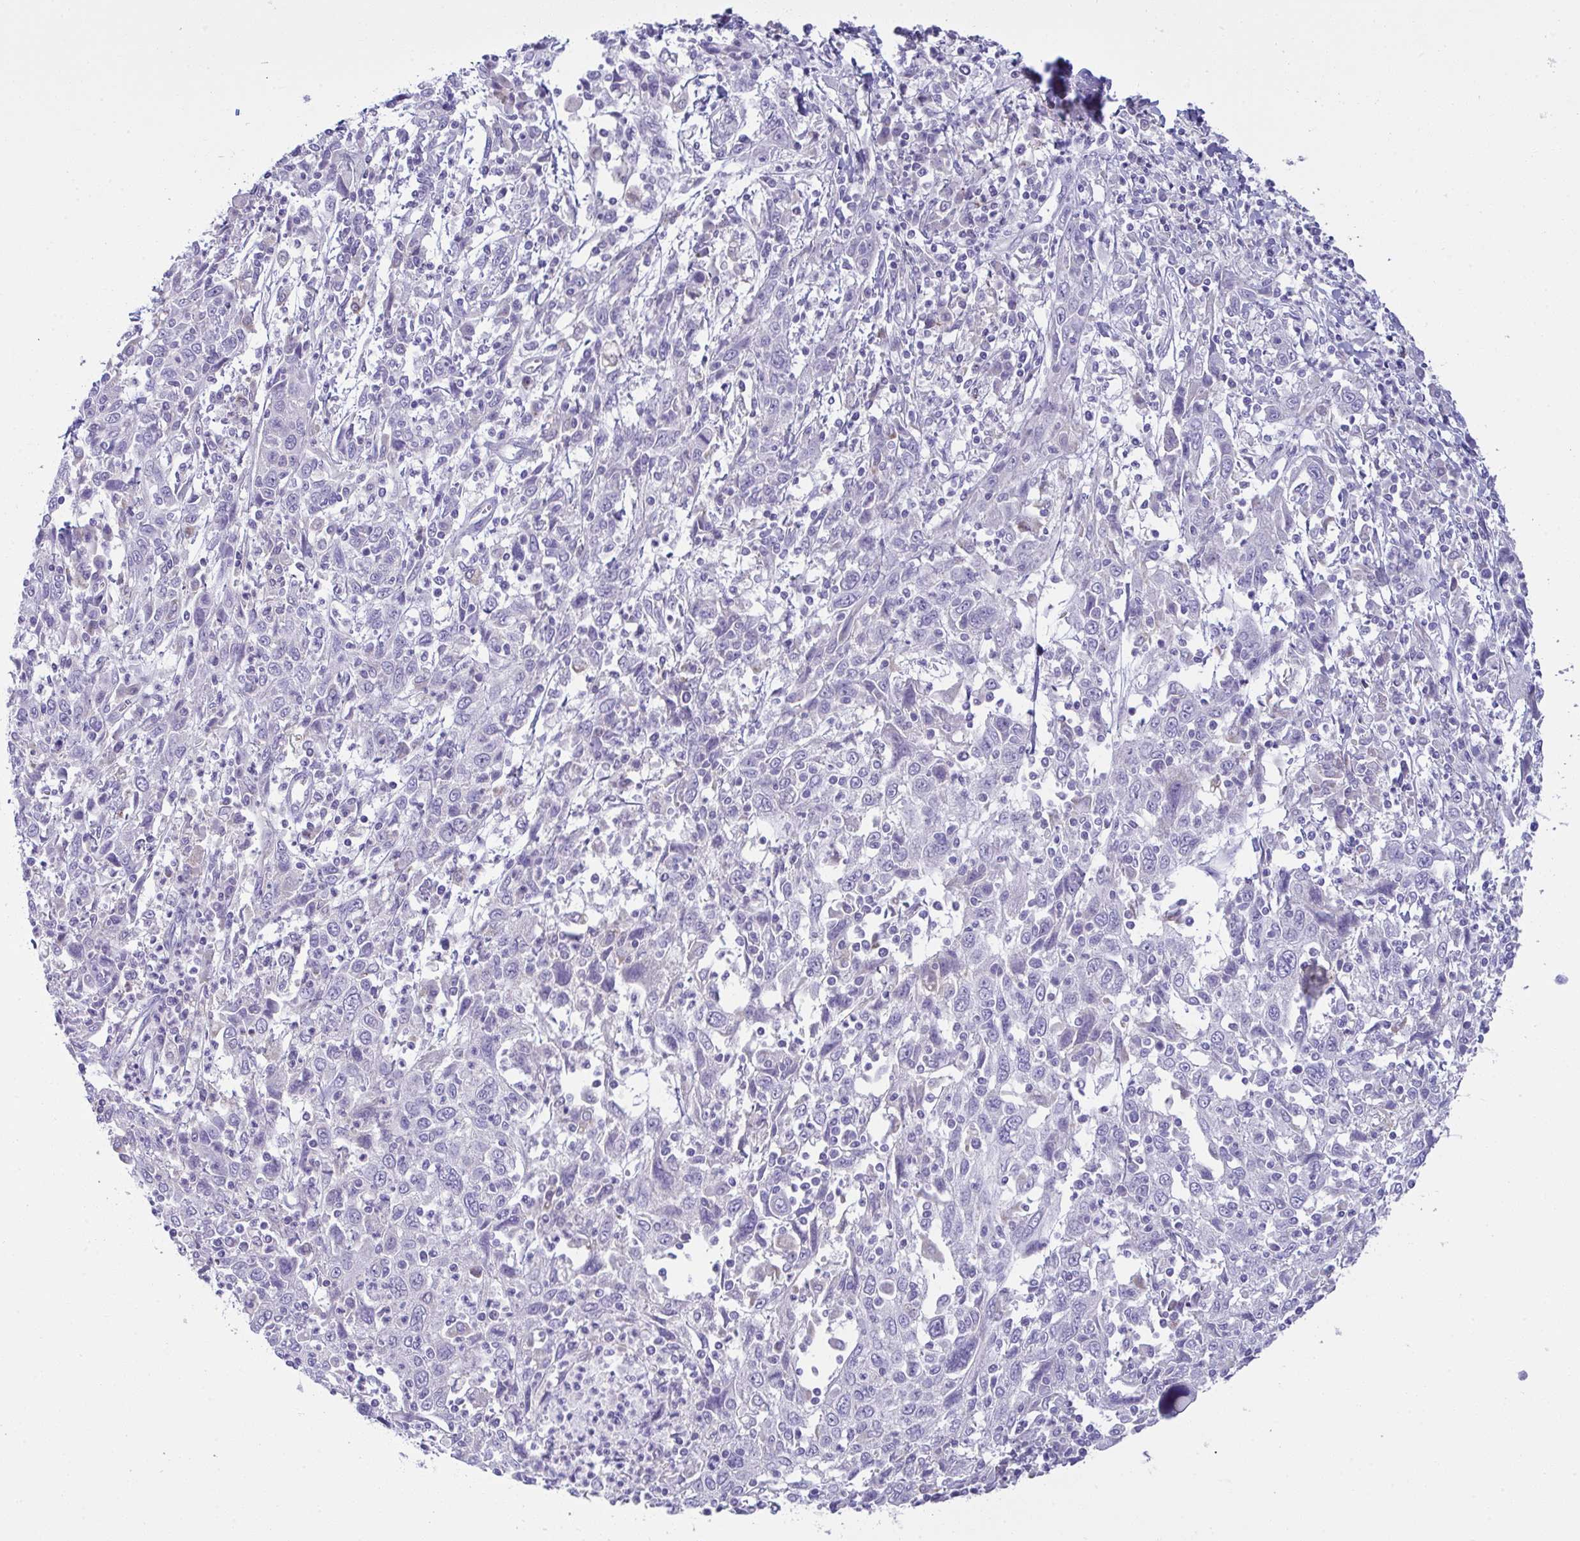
{"staining": {"intensity": "negative", "quantity": "none", "location": "none"}, "tissue": "cervical cancer", "cell_type": "Tumor cells", "image_type": "cancer", "snomed": [{"axis": "morphology", "description": "Squamous cell carcinoma, NOS"}, {"axis": "topography", "description": "Cervix"}], "caption": "Micrograph shows no protein expression in tumor cells of cervical cancer (squamous cell carcinoma) tissue.", "gene": "RGPD5", "patient": {"sex": "female", "age": 46}}